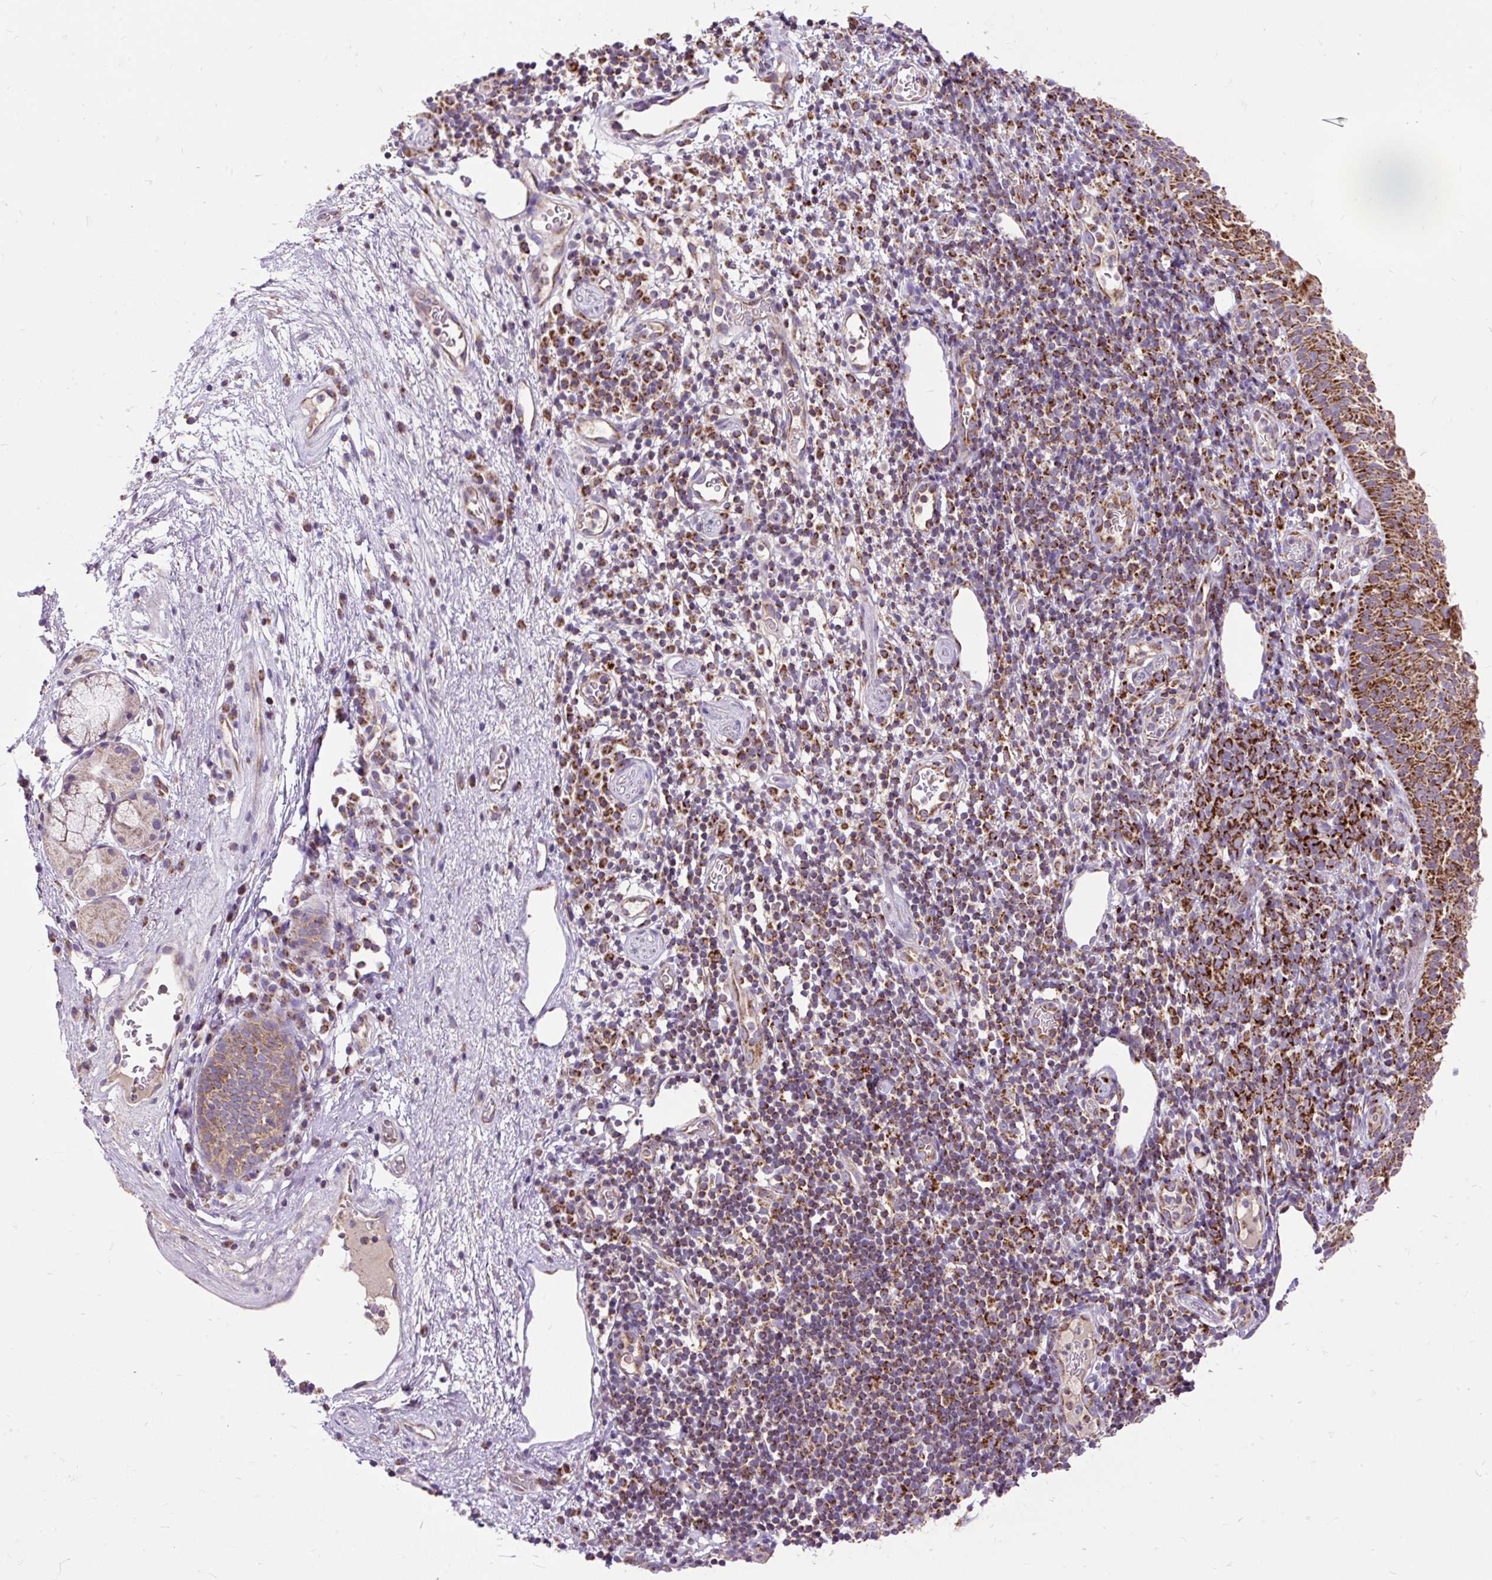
{"staining": {"intensity": "strong", "quantity": ">75%", "location": "cytoplasmic/membranous"}, "tissue": "nasopharynx", "cell_type": "Respiratory epithelial cells", "image_type": "normal", "snomed": [{"axis": "morphology", "description": "Normal tissue, NOS"}, {"axis": "topography", "description": "Lymph node"}, {"axis": "topography", "description": "Cartilage tissue"}, {"axis": "topography", "description": "Nasopharynx"}], "caption": "Nasopharynx was stained to show a protein in brown. There is high levels of strong cytoplasmic/membranous expression in approximately >75% of respiratory epithelial cells. (brown staining indicates protein expression, while blue staining denotes nuclei).", "gene": "TOMM40", "patient": {"sex": "male", "age": 63}}